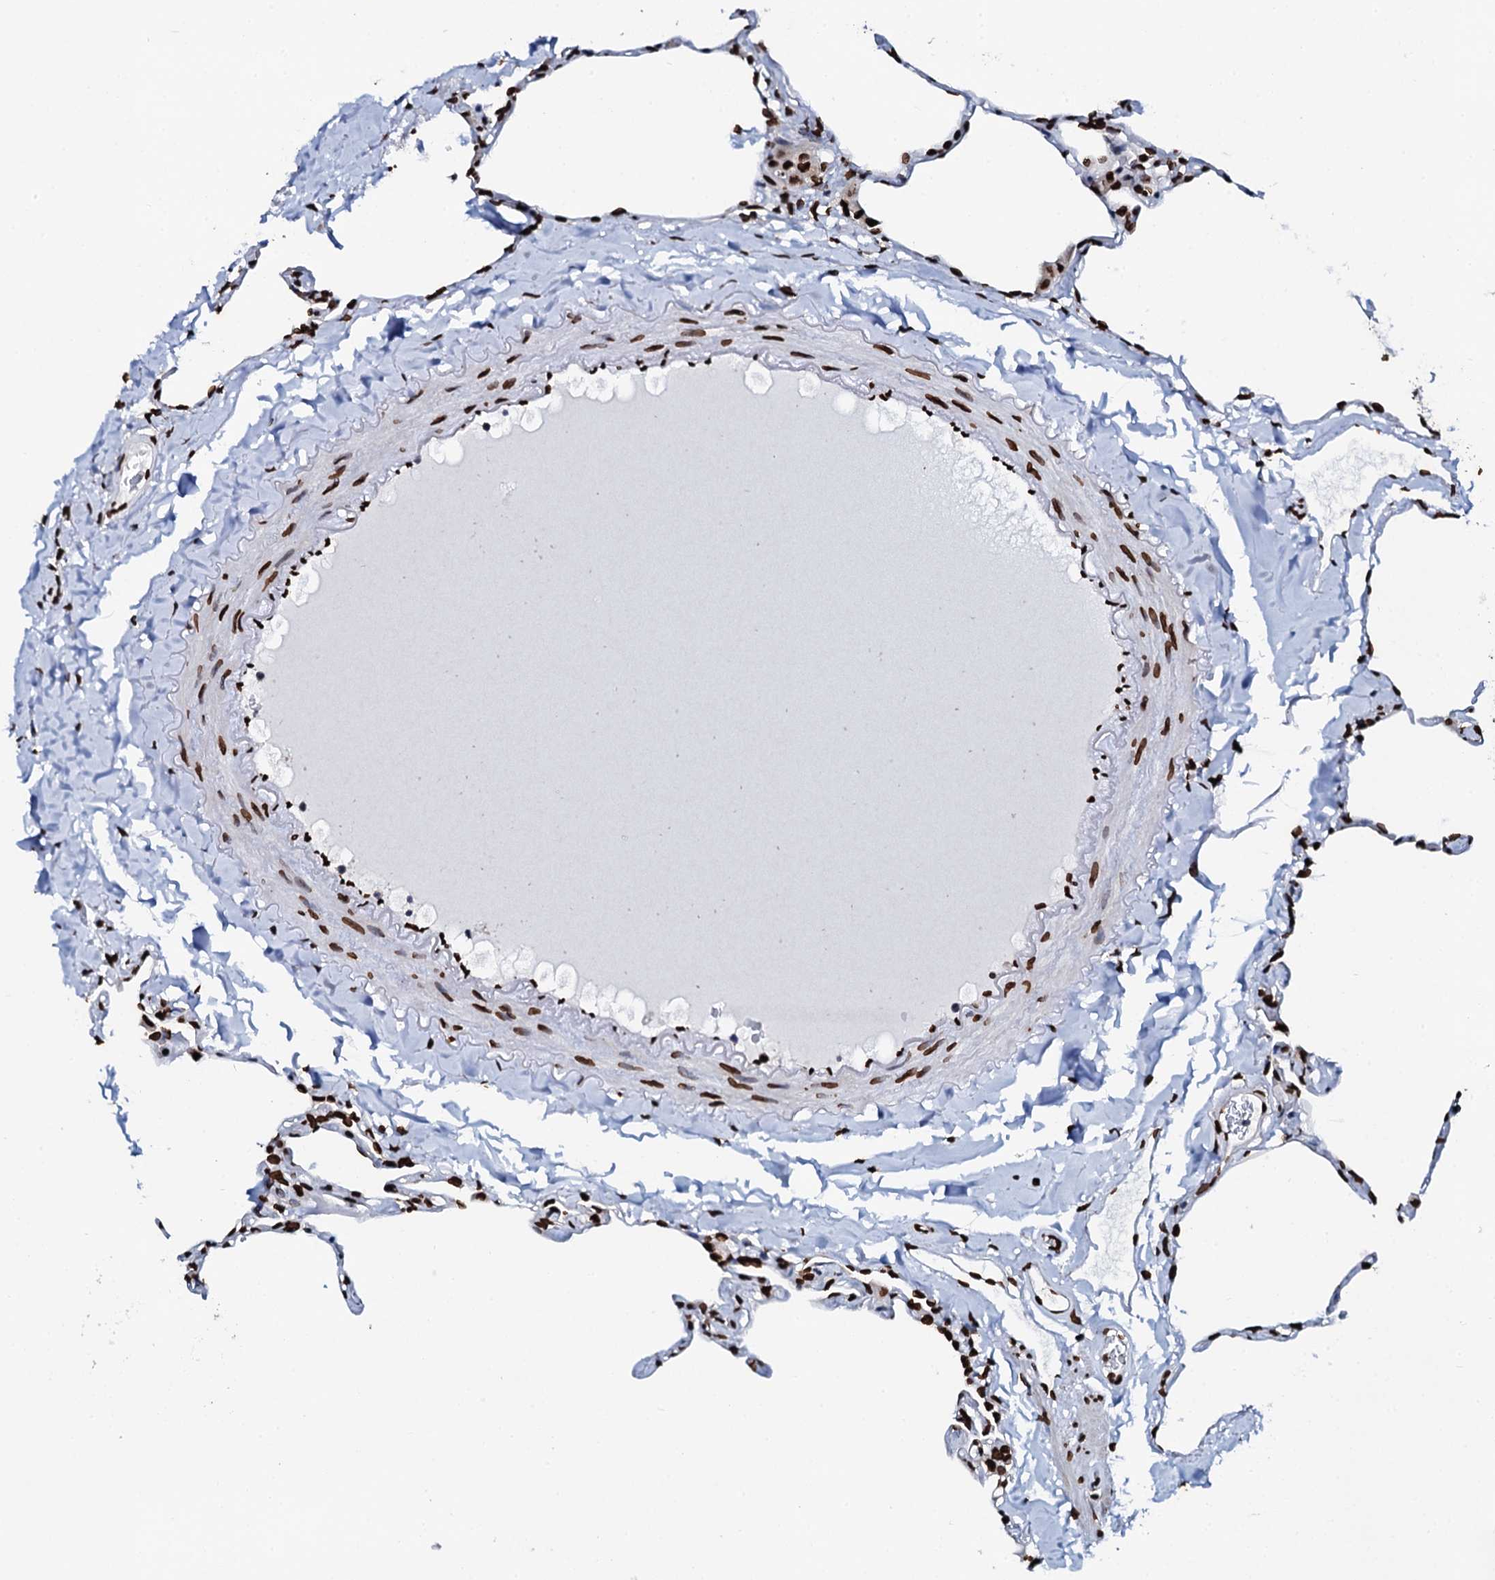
{"staining": {"intensity": "strong", "quantity": ">75%", "location": "nuclear"}, "tissue": "lung", "cell_type": "Alveolar cells", "image_type": "normal", "snomed": [{"axis": "morphology", "description": "Normal tissue, NOS"}, {"axis": "topography", "description": "Lung"}], "caption": "Immunohistochemical staining of unremarkable human lung exhibits high levels of strong nuclear expression in approximately >75% of alveolar cells. (IHC, brightfield microscopy, high magnification).", "gene": "KATNAL2", "patient": {"sex": "male", "age": 65}}